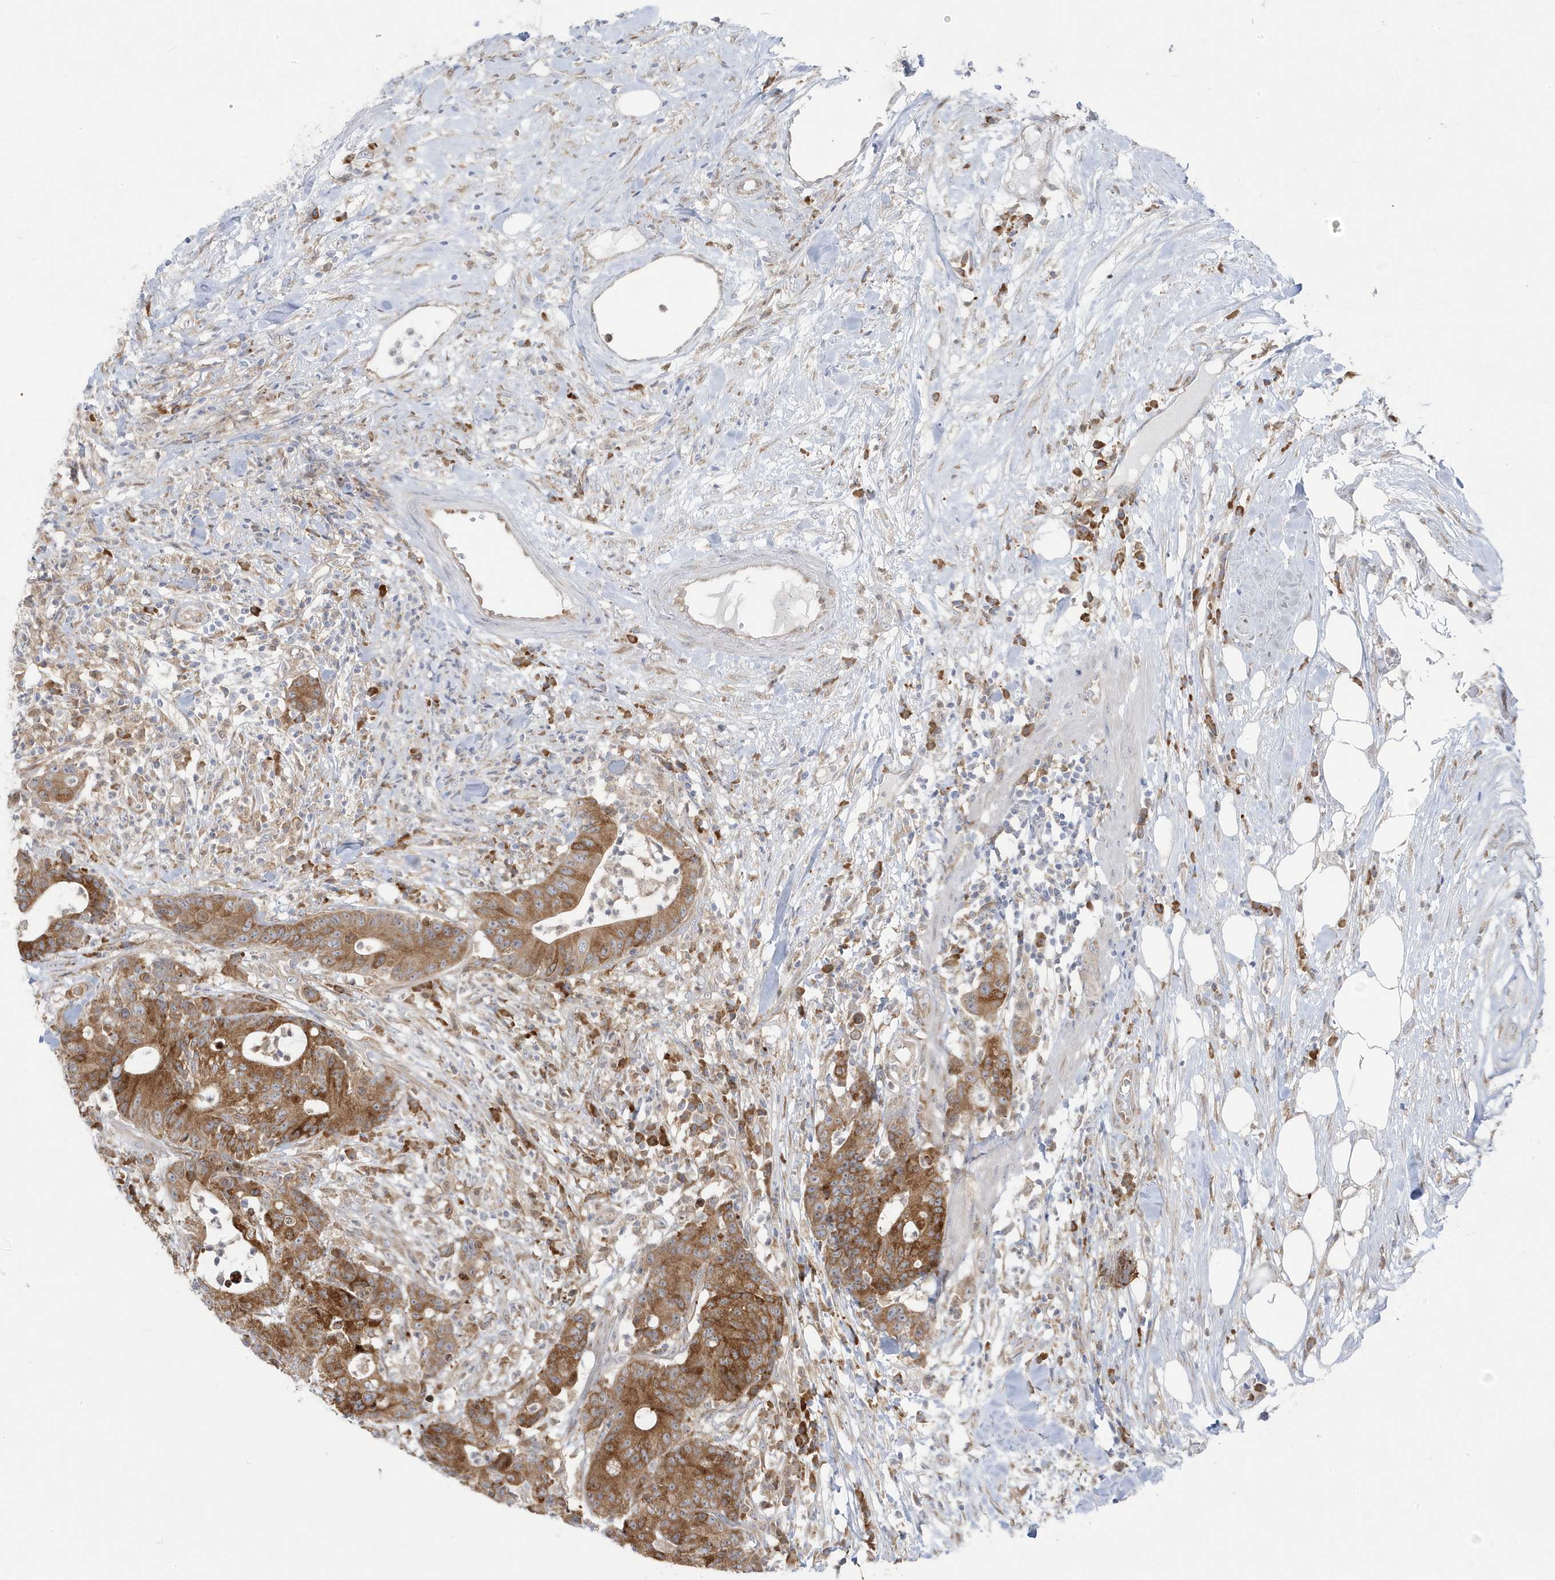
{"staining": {"intensity": "strong", "quantity": ">75%", "location": "cytoplasmic/membranous"}, "tissue": "colorectal cancer", "cell_type": "Tumor cells", "image_type": "cancer", "snomed": [{"axis": "morphology", "description": "Adenocarcinoma, NOS"}, {"axis": "topography", "description": "Colon"}], "caption": "Immunohistochemical staining of colorectal cancer (adenocarcinoma) exhibits high levels of strong cytoplasmic/membranous protein positivity in approximately >75% of tumor cells.", "gene": "ZNF654", "patient": {"sex": "female", "age": 84}}